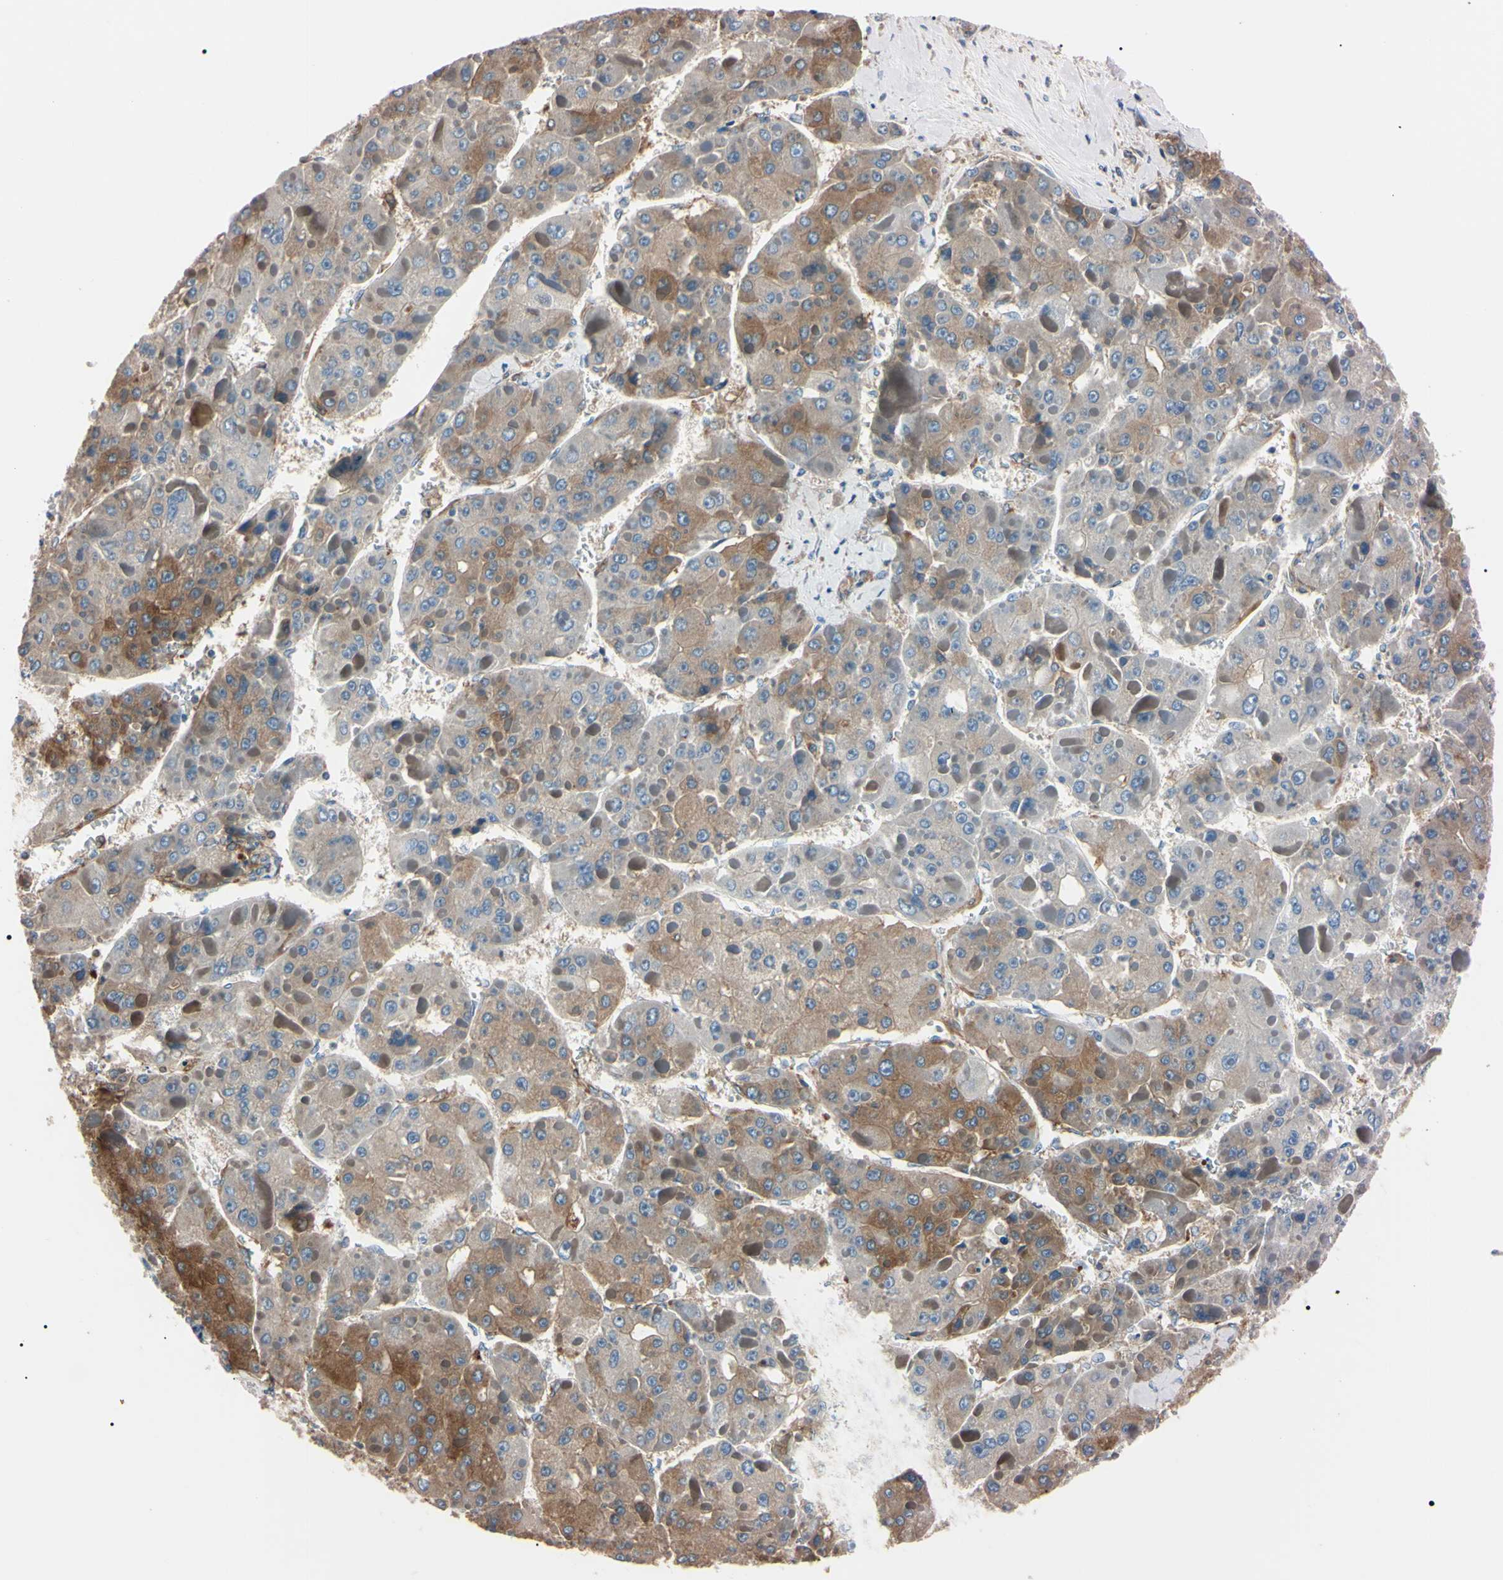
{"staining": {"intensity": "moderate", "quantity": ">75%", "location": "cytoplasmic/membranous"}, "tissue": "liver cancer", "cell_type": "Tumor cells", "image_type": "cancer", "snomed": [{"axis": "morphology", "description": "Carcinoma, Hepatocellular, NOS"}, {"axis": "topography", "description": "Liver"}], "caption": "IHC (DAB) staining of human hepatocellular carcinoma (liver) exhibits moderate cytoplasmic/membranous protein staining in approximately >75% of tumor cells. The staining was performed using DAB to visualize the protein expression in brown, while the nuclei were stained in blue with hematoxylin (Magnification: 20x).", "gene": "PRKACA", "patient": {"sex": "female", "age": 73}}